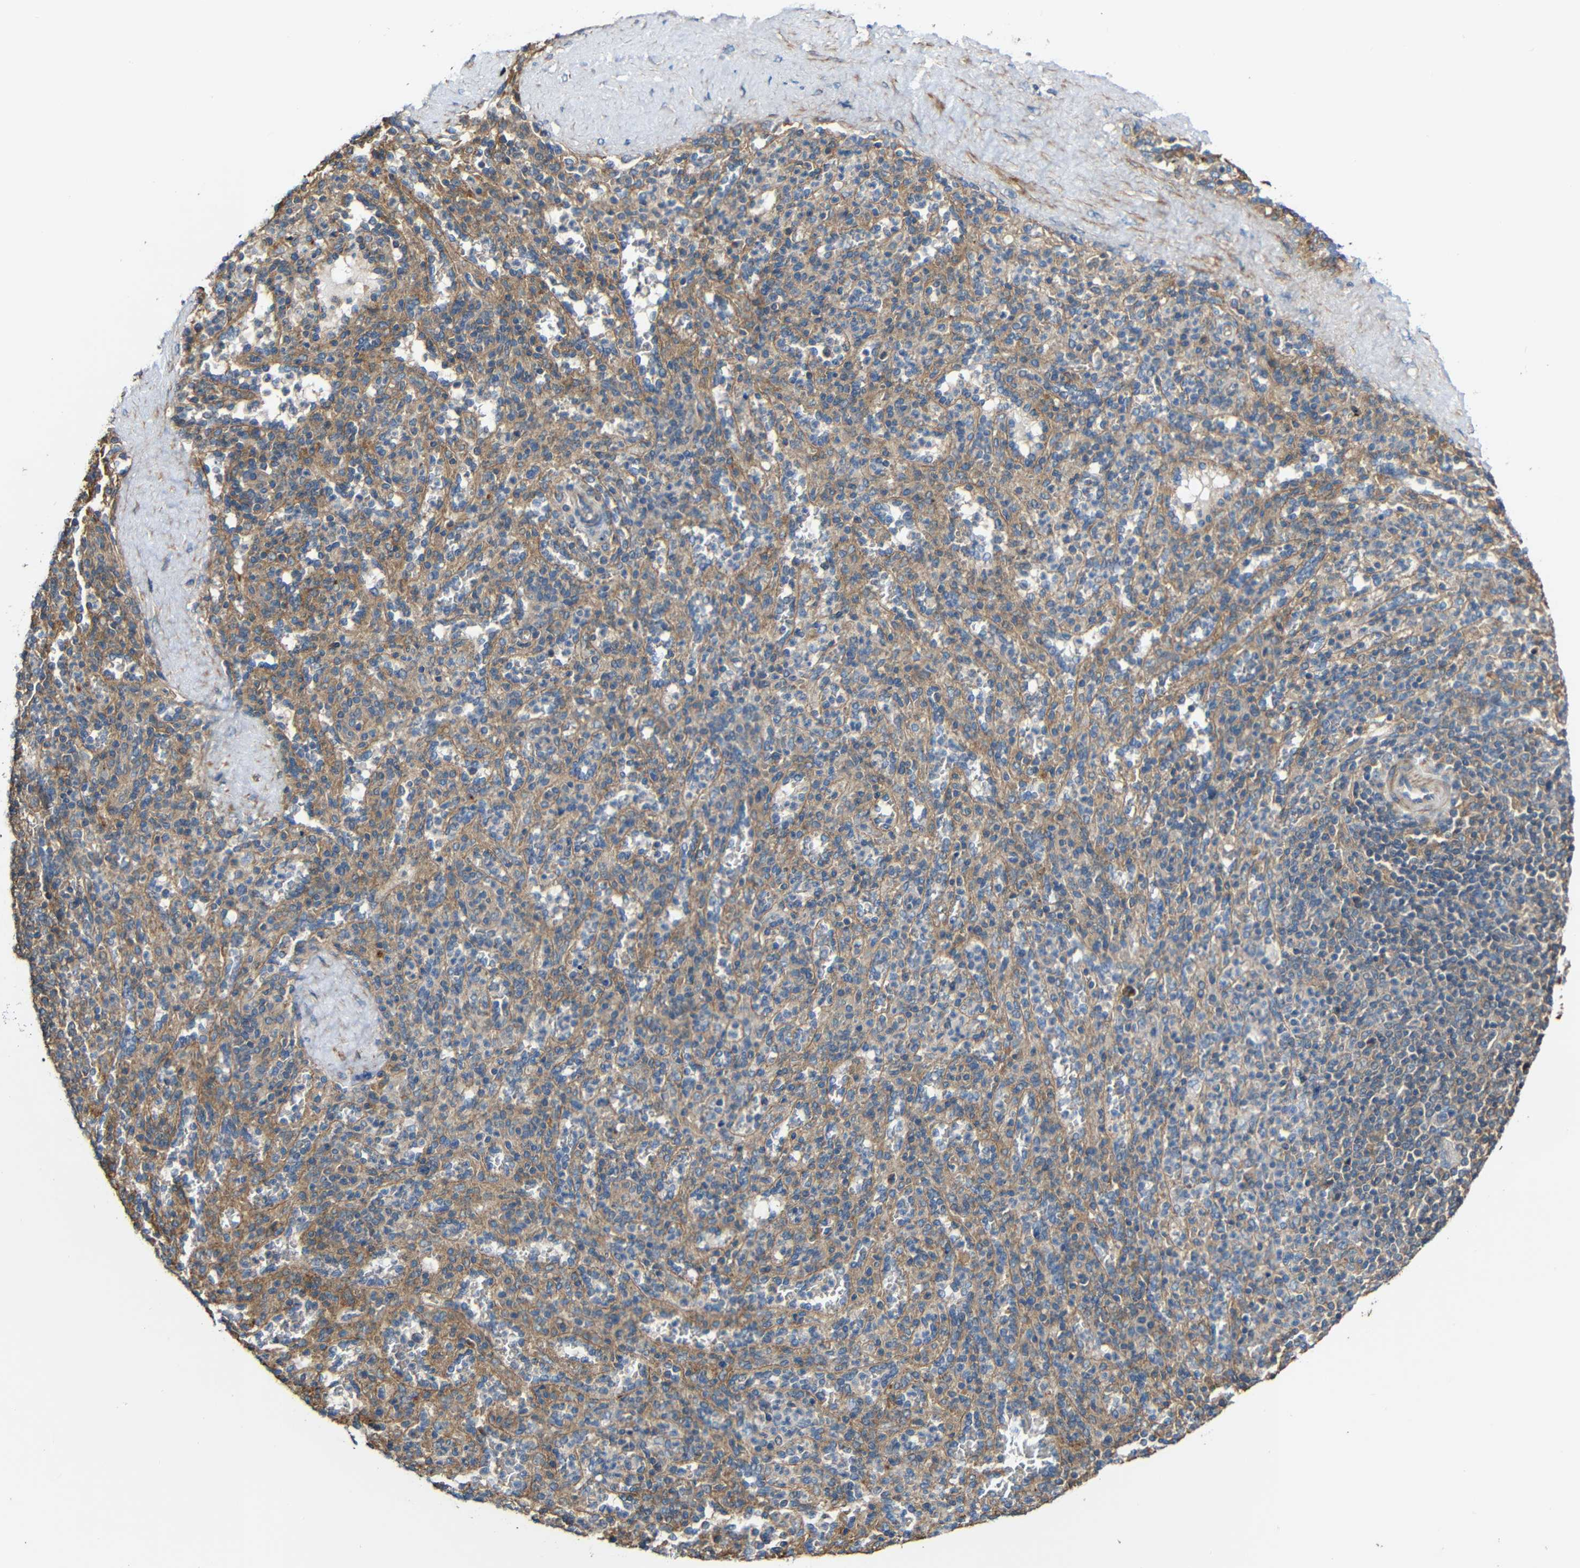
{"staining": {"intensity": "weak", "quantity": ">75%", "location": "cytoplasmic/membranous"}, "tissue": "spleen", "cell_type": "Cells in red pulp", "image_type": "normal", "snomed": [{"axis": "morphology", "description": "Normal tissue, NOS"}, {"axis": "topography", "description": "Spleen"}], "caption": "A high-resolution micrograph shows IHC staining of normal spleen, which shows weak cytoplasmic/membranous expression in approximately >75% of cells in red pulp.", "gene": "RHOT2", "patient": {"sex": "male", "age": 36}}